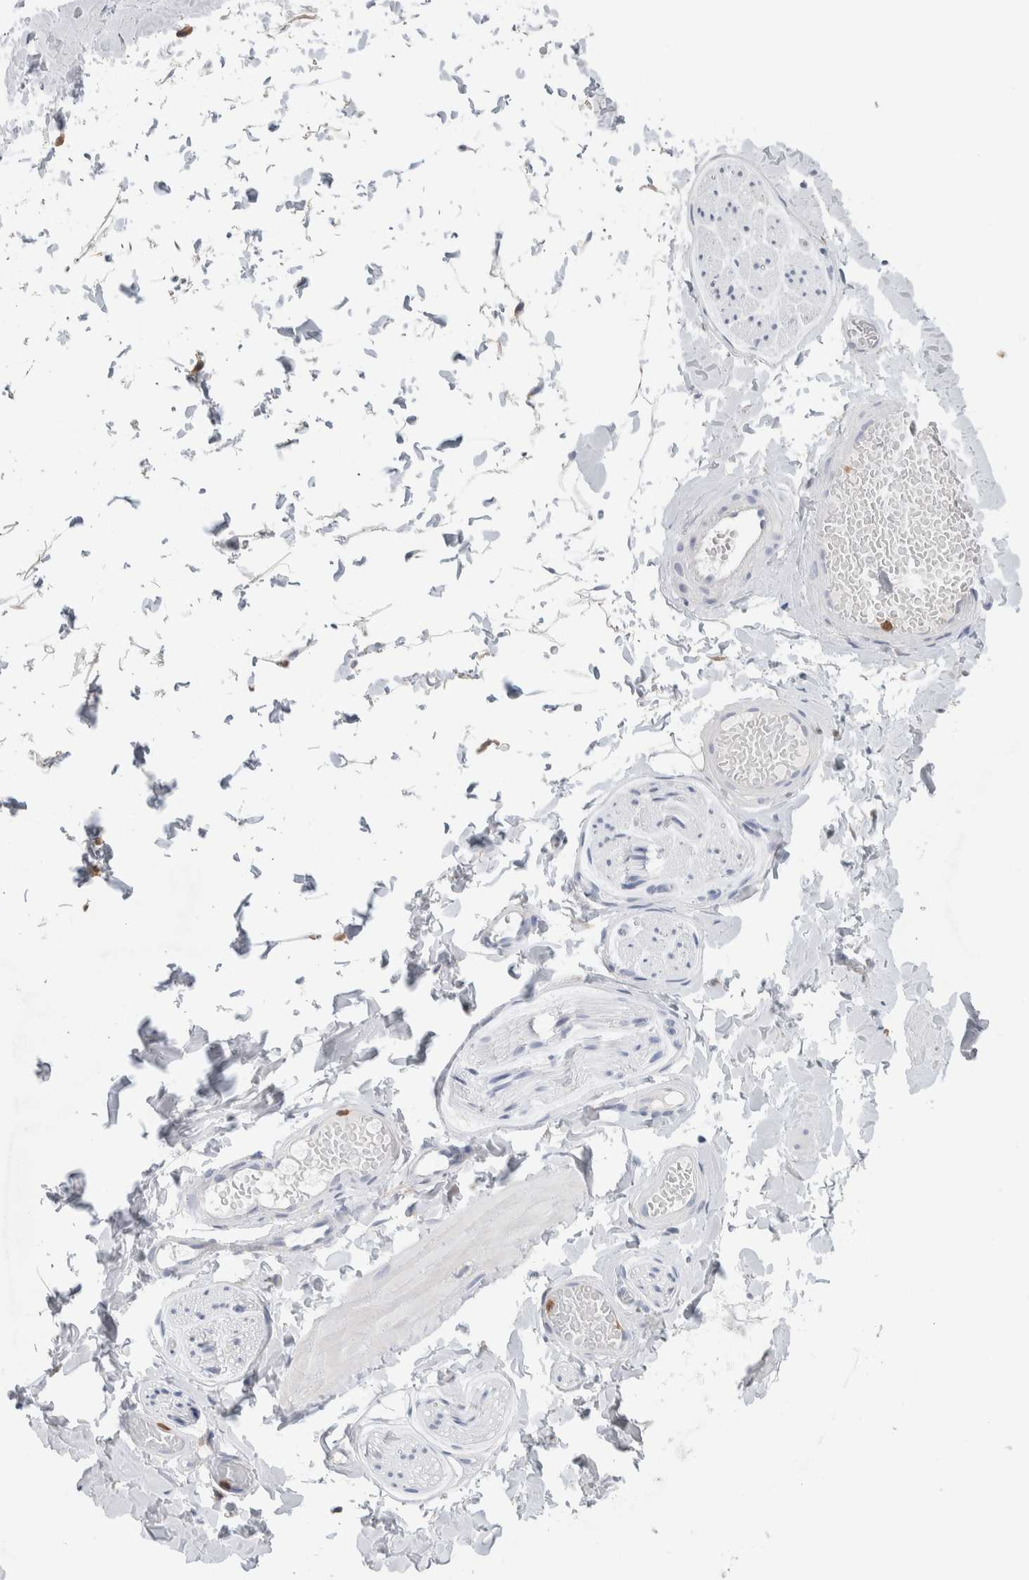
{"staining": {"intensity": "negative", "quantity": "none", "location": "none"}, "tissue": "adipose tissue", "cell_type": "Adipocytes", "image_type": "normal", "snomed": [{"axis": "morphology", "description": "Normal tissue, NOS"}, {"axis": "topography", "description": "Adipose tissue"}, {"axis": "topography", "description": "Vascular tissue"}, {"axis": "topography", "description": "Peripheral nerve tissue"}], "caption": "Benign adipose tissue was stained to show a protein in brown. There is no significant positivity in adipocytes. (DAB (3,3'-diaminobenzidine) immunohistochemistry (IHC) visualized using brightfield microscopy, high magnification).", "gene": "NCF2", "patient": {"sex": "male", "age": 25}}